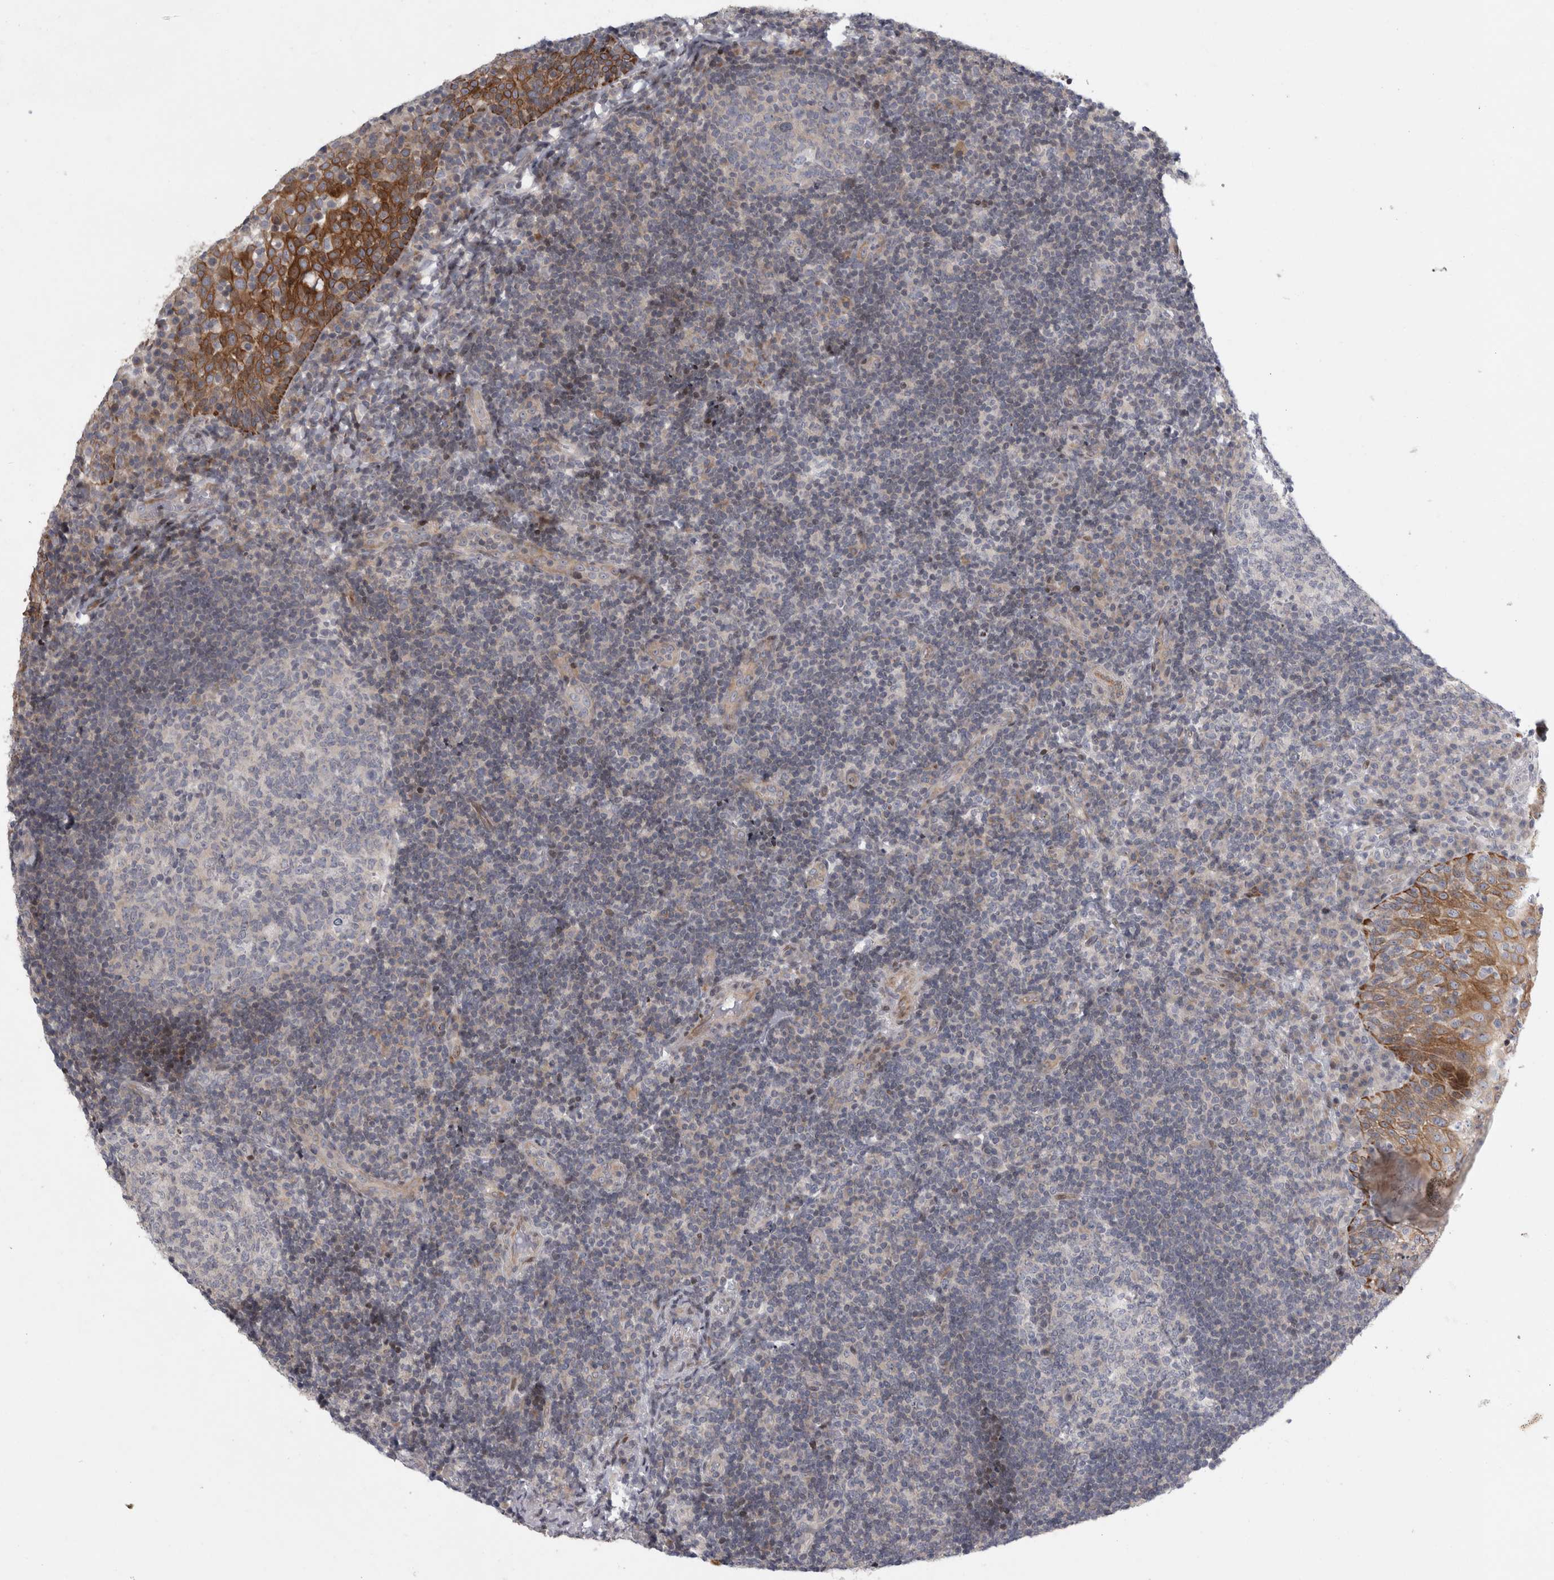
{"staining": {"intensity": "negative", "quantity": "none", "location": "none"}, "tissue": "tonsil", "cell_type": "Germinal center cells", "image_type": "normal", "snomed": [{"axis": "morphology", "description": "Normal tissue, NOS"}, {"axis": "topography", "description": "Tonsil"}], "caption": "The histopathology image displays no significant staining in germinal center cells of tonsil.", "gene": "UTP25", "patient": {"sex": "female", "age": 40}}